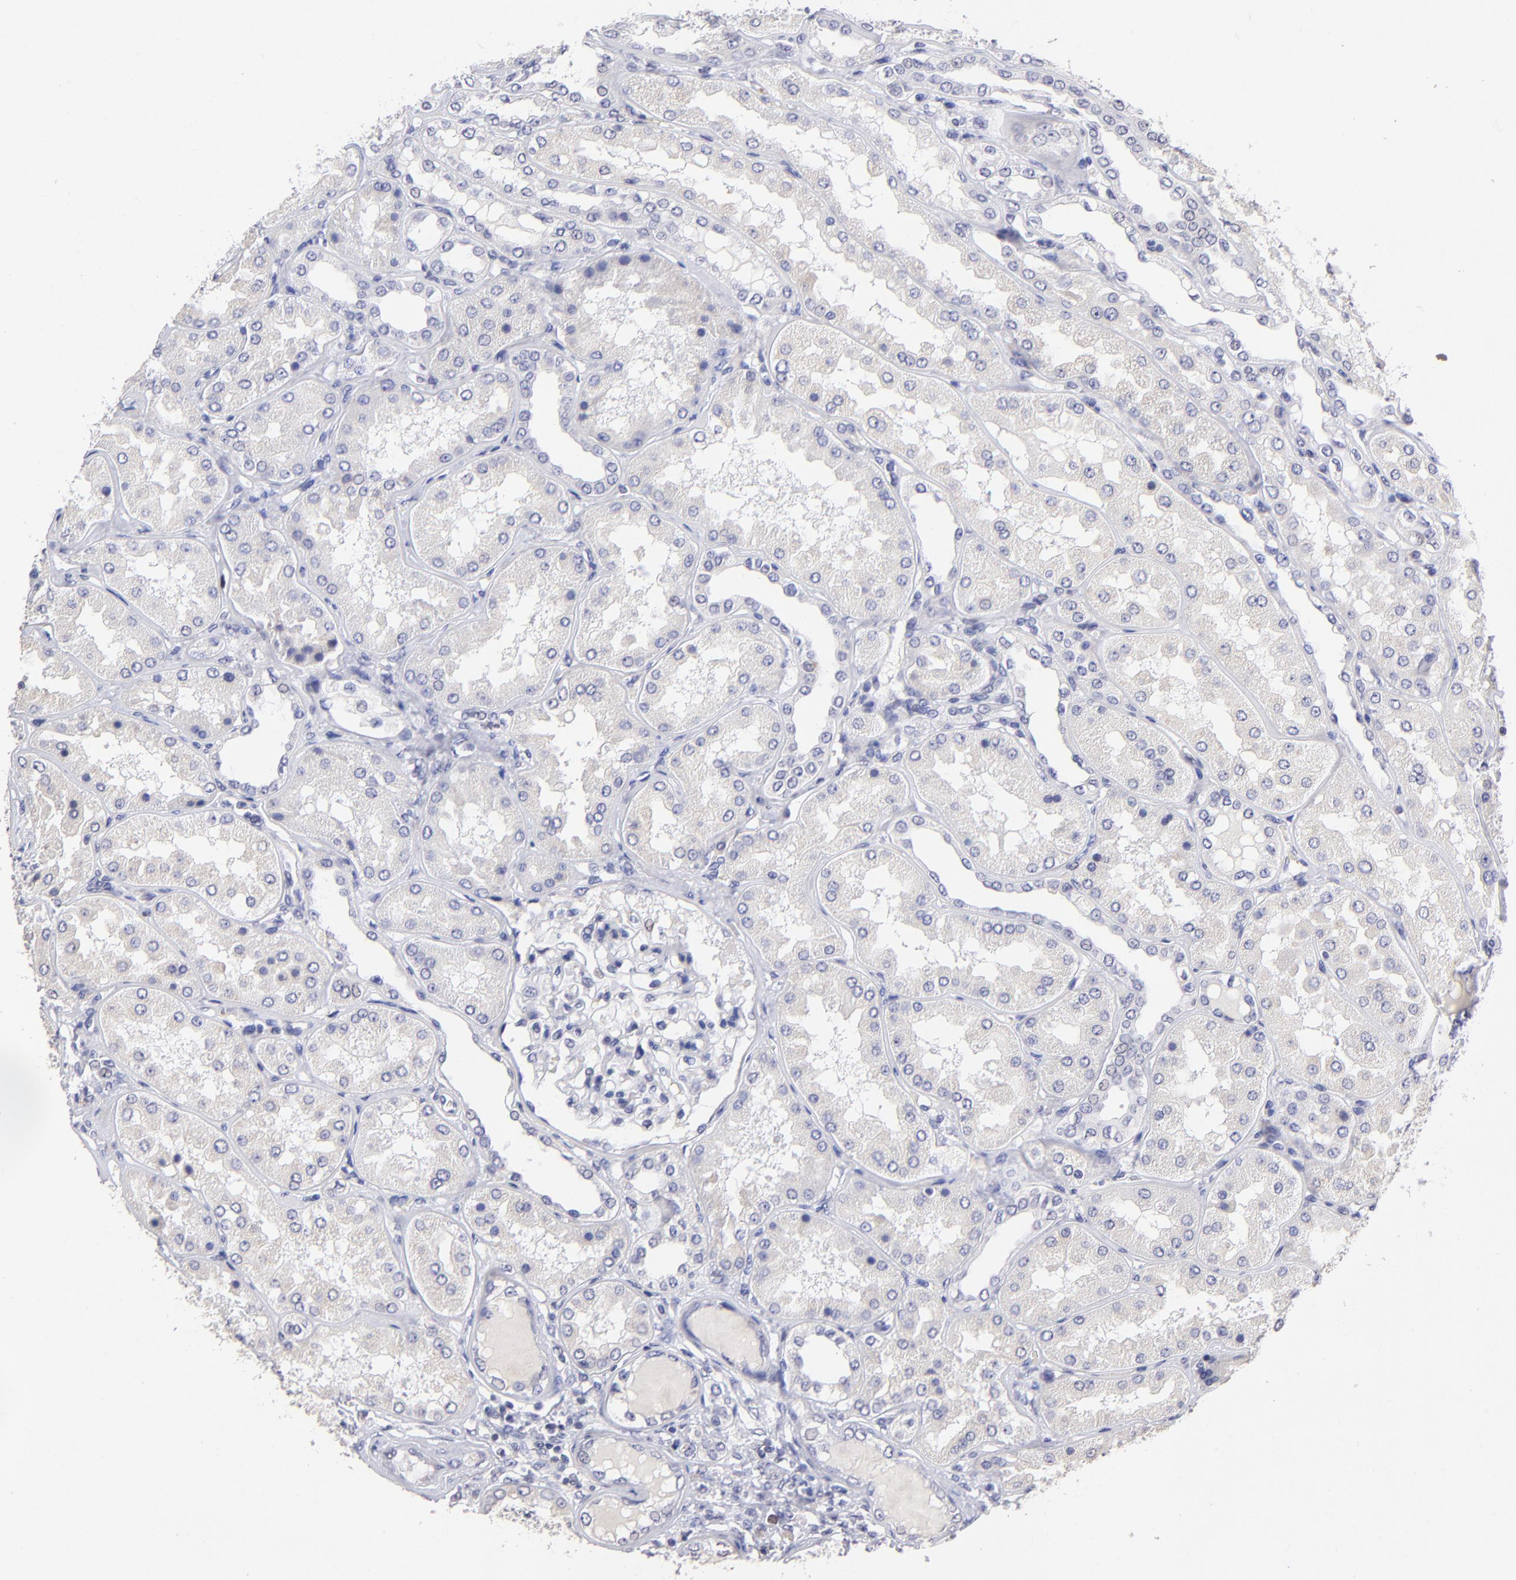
{"staining": {"intensity": "negative", "quantity": "none", "location": "none"}, "tissue": "kidney", "cell_type": "Cells in glomeruli", "image_type": "normal", "snomed": [{"axis": "morphology", "description": "Normal tissue, NOS"}, {"axis": "topography", "description": "Kidney"}], "caption": "Photomicrograph shows no significant protein expression in cells in glomeruli of benign kidney.", "gene": "DNMT1", "patient": {"sex": "female", "age": 56}}